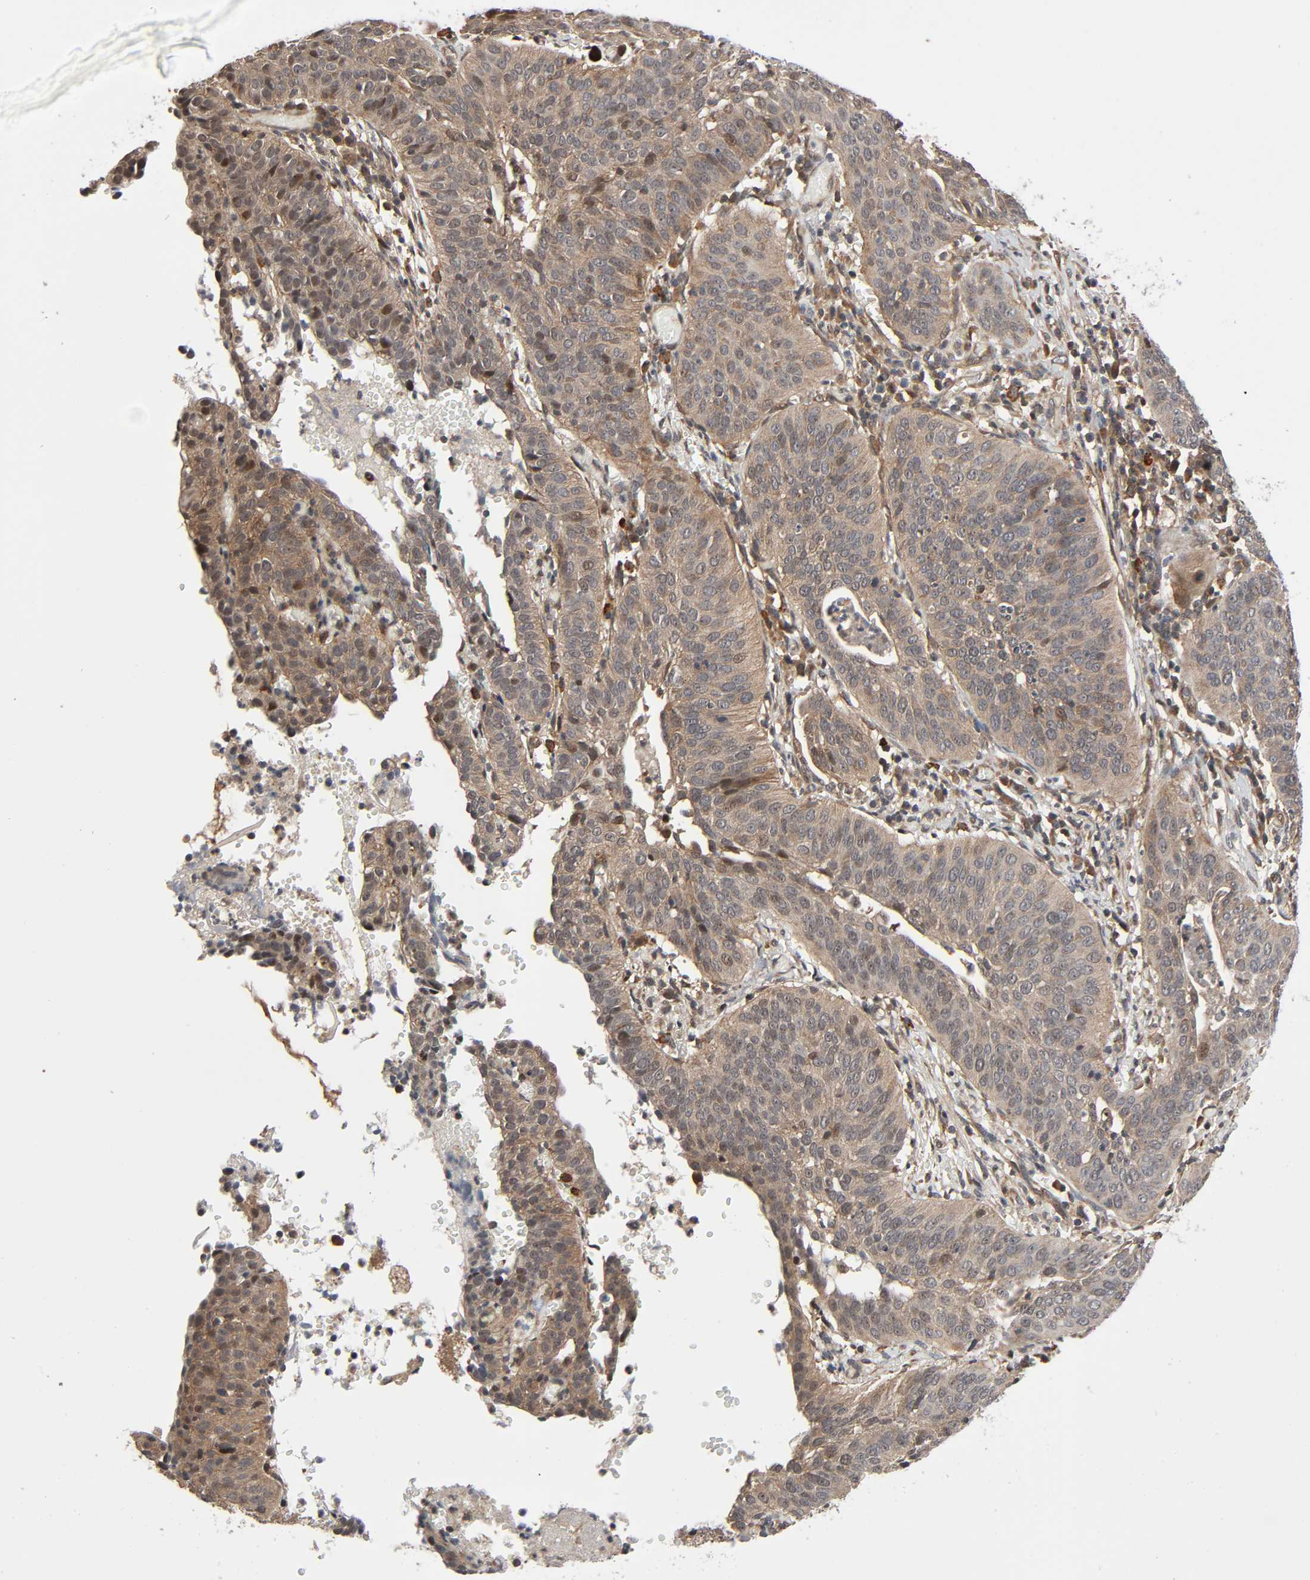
{"staining": {"intensity": "weak", "quantity": ">75%", "location": "cytoplasmic/membranous"}, "tissue": "cervical cancer", "cell_type": "Tumor cells", "image_type": "cancer", "snomed": [{"axis": "morphology", "description": "Squamous cell carcinoma, NOS"}, {"axis": "topography", "description": "Cervix"}], "caption": "Immunohistochemical staining of cervical cancer (squamous cell carcinoma) displays low levels of weak cytoplasmic/membranous protein positivity in about >75% of tumor cells.", "gene": "PPP2R1B", "patient": {"sex": "female", "age": 39}}